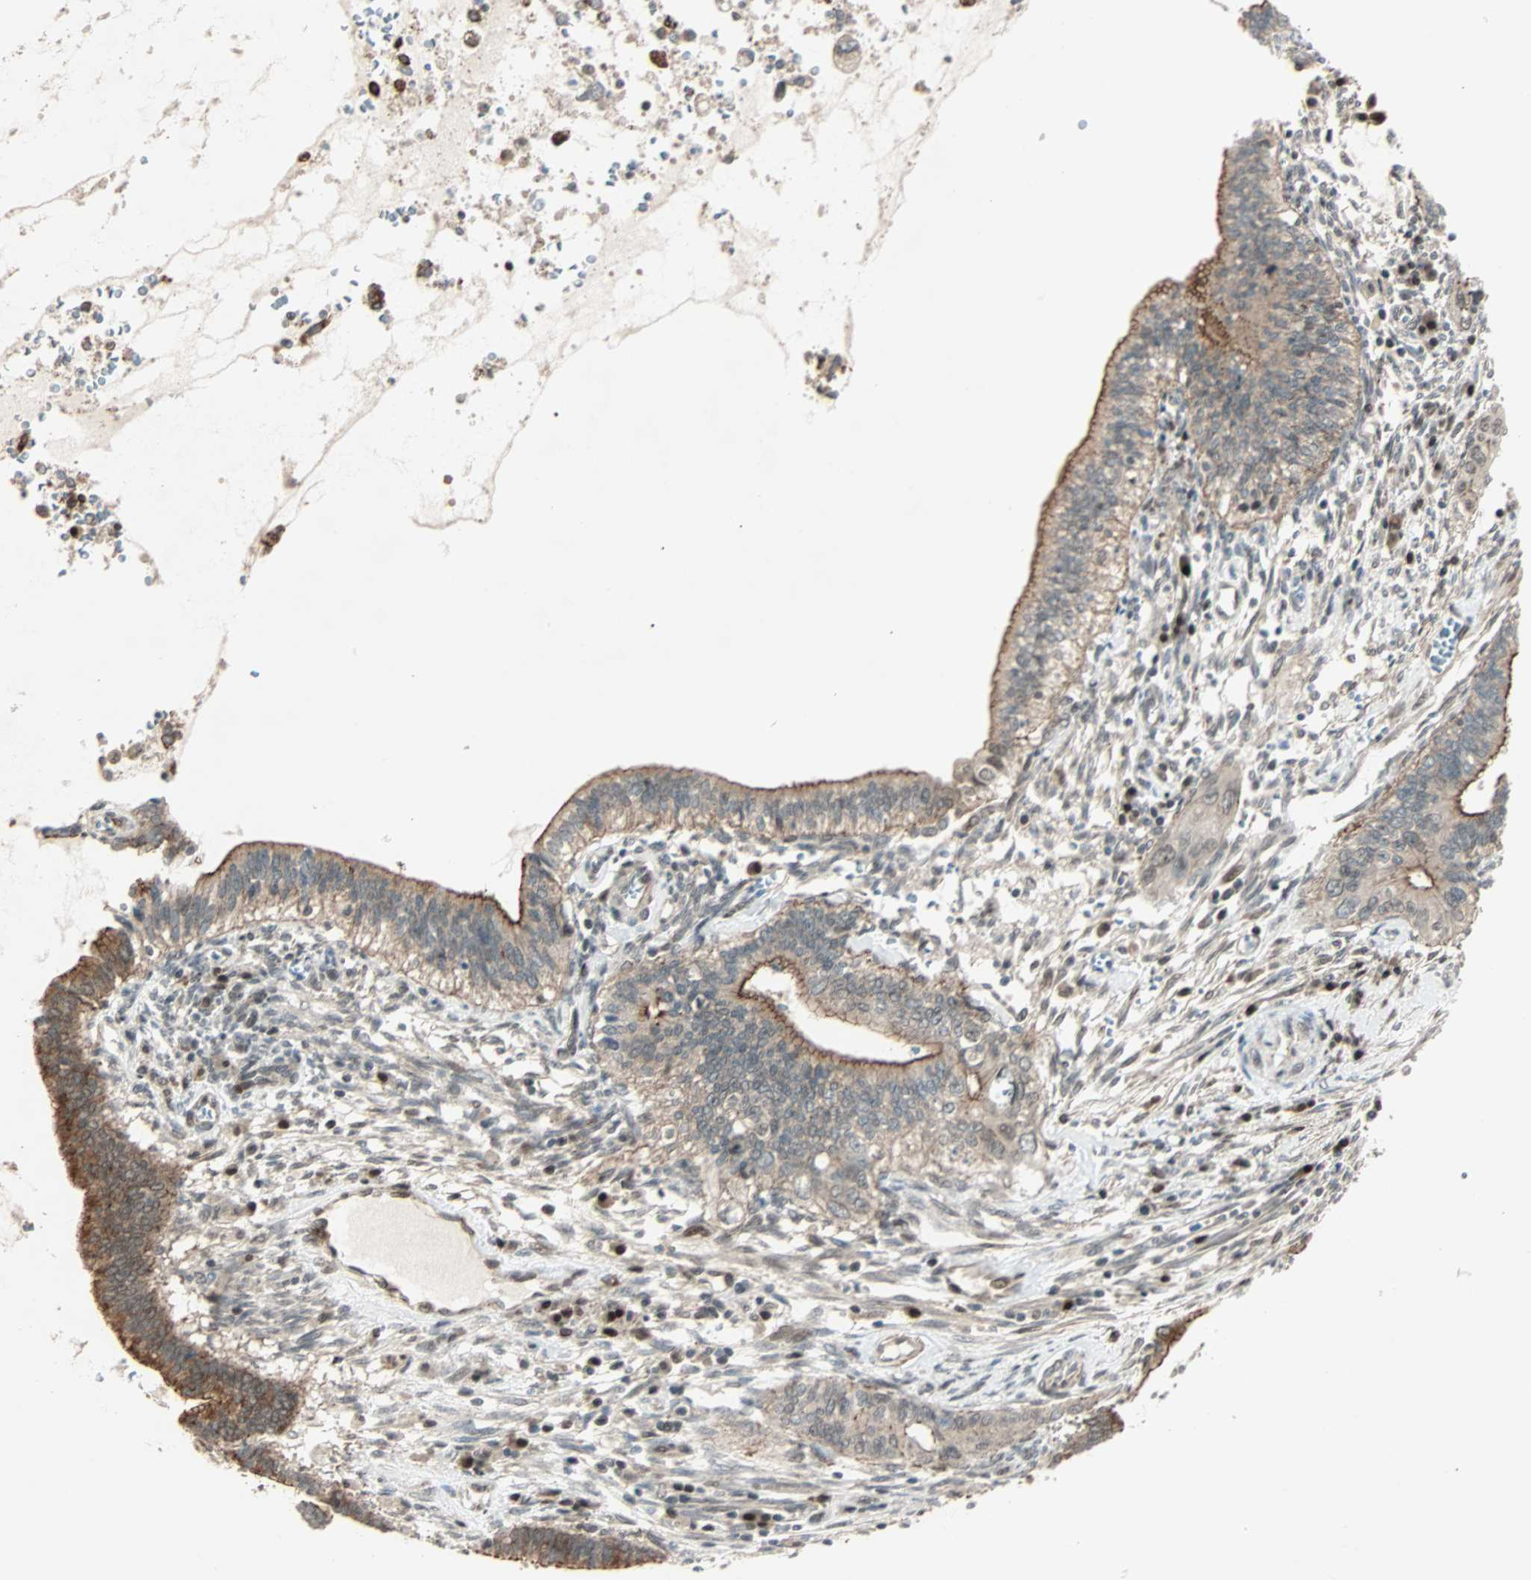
{"staining": {"intensity": "strong", "quantity": ">75%", "location": "cytoplasmic/membranous"}, "tissue": "cervical cancer", "cell_type": "Tumor cells", "image_type": "cancer", "snomed": [{"axis": "morphology", "description": "Adenocarcinoma, NOS"}, {"axis": "topography", "description": "Cervix"}], "caption": "Human adenocarcinoma (cervical) stained with a brown dye reveals strong cytoplasmic/membranous positive expression in about >75% of tumor cells.", "gene": "CBX4", "patient": {"sex": "female", "age": 44}}